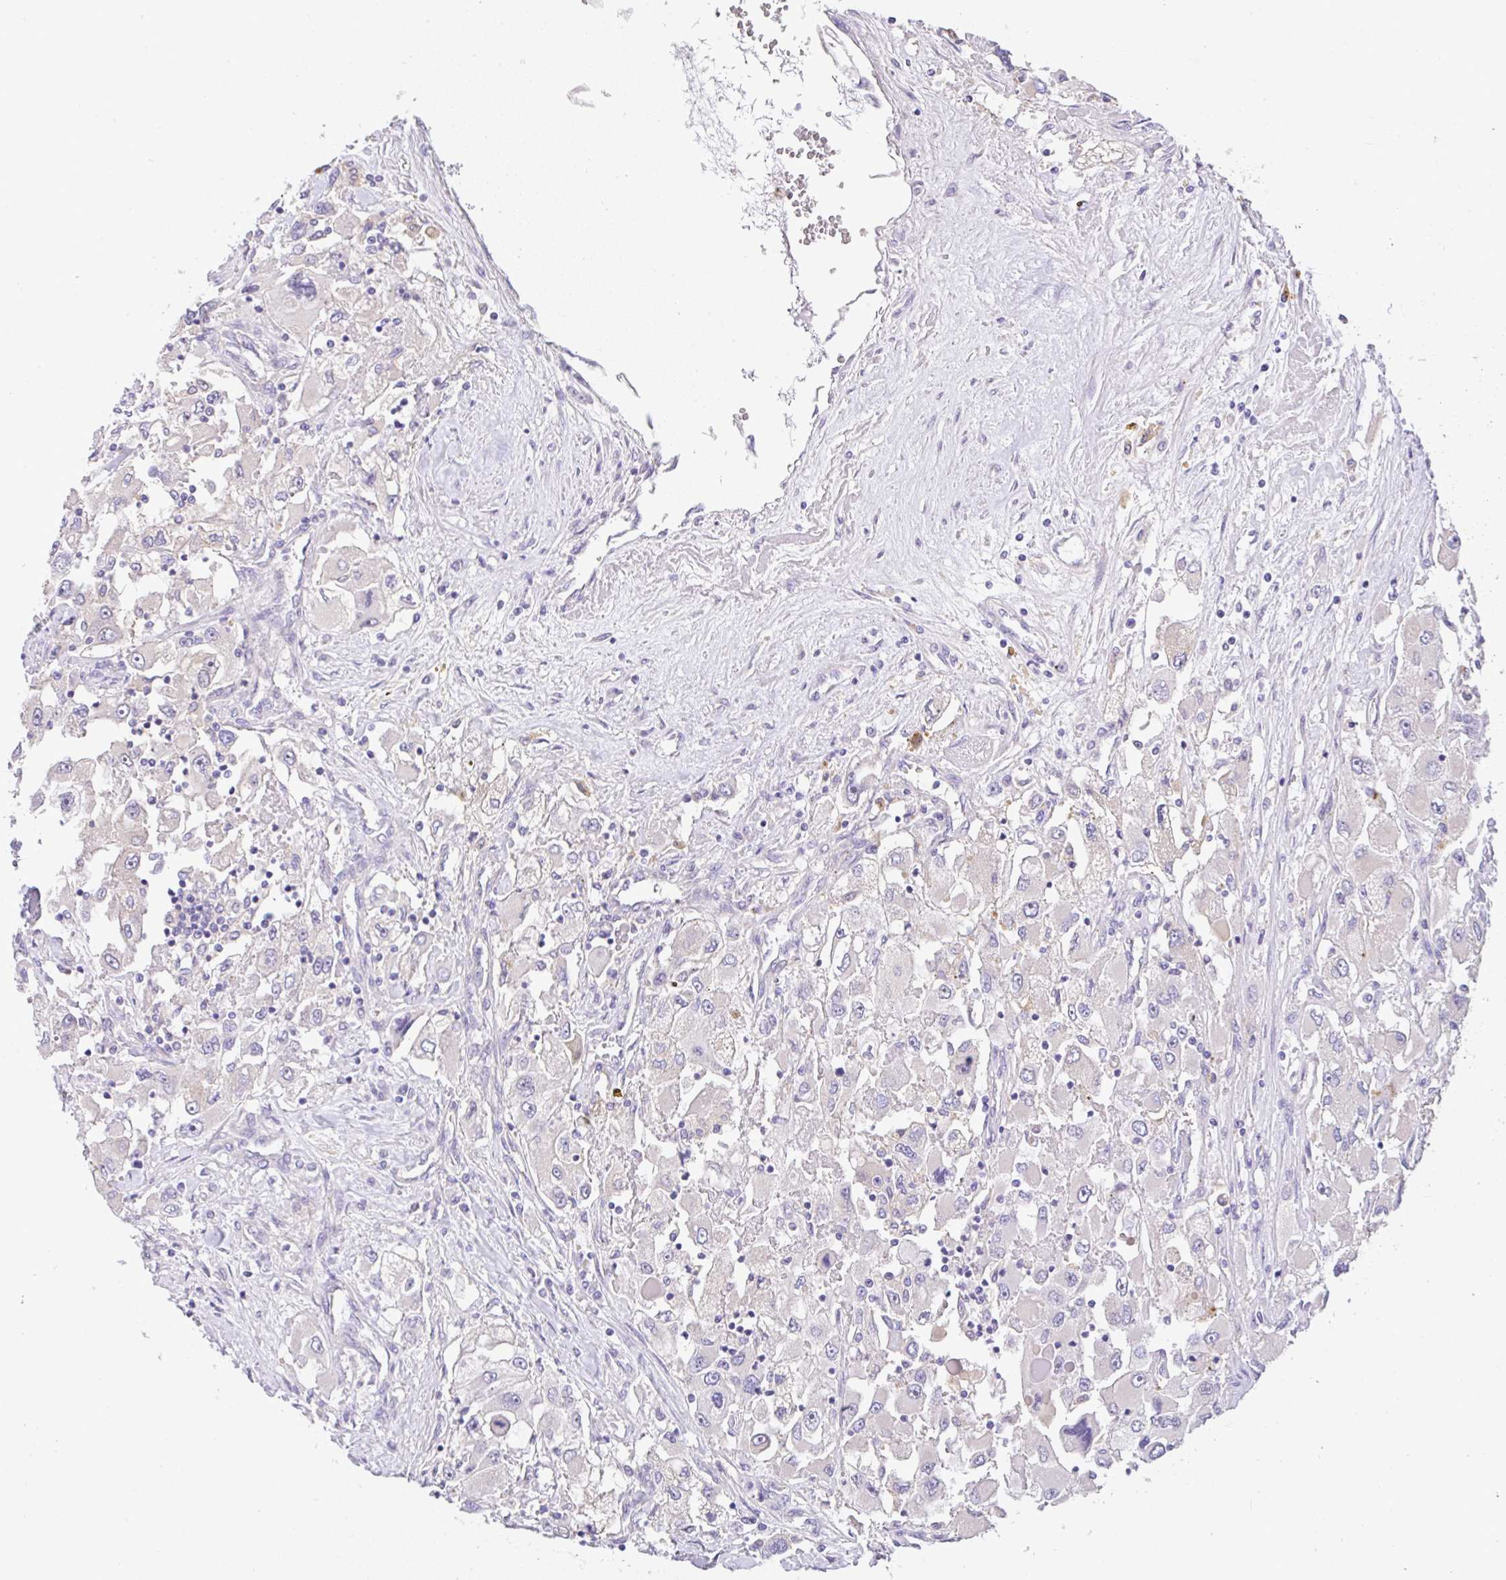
{"staining": {"intensity": "negative", "quantity": "none", "location": "none"}, "tissue": "renal cancer", "cell_type": "Tumor cells", "image_type": "cancer", "snomed": [{"axis": "morphology", "description": "Adenocarcinoma, NOS"}, {"axis": "topography", "description": "Kidney"}], "caption": "Immunohistochemistry (IHC) image of neoplastic tissue: human renal cancer stained with DAB reveals no significant protein staining in tumor cells.", "gene": "EPN3", "patient": {"sex": "female", "age": 52}}